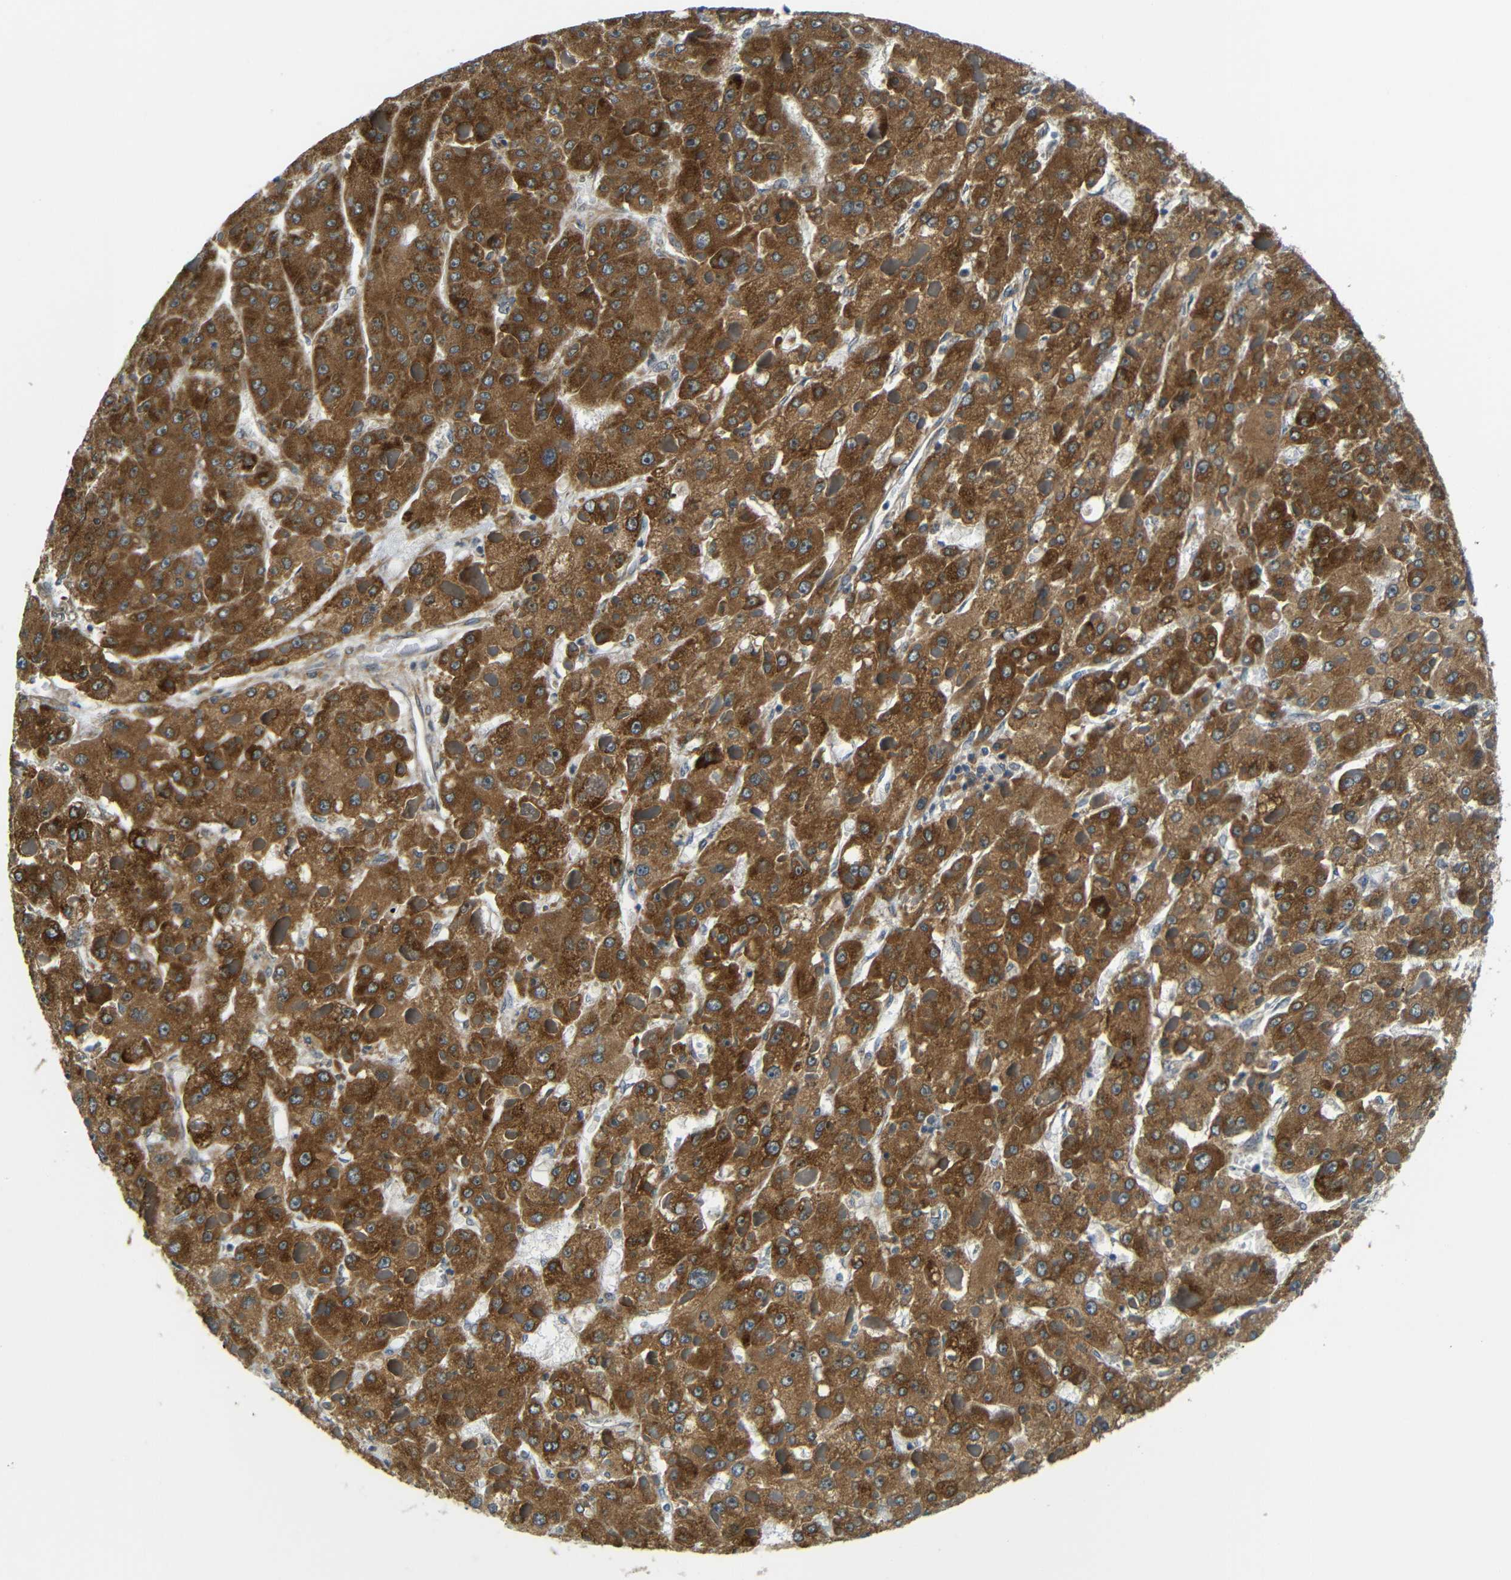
{"staining": {"intensity": "moderate", "quantity": ">75%", "location": "cytoplasmic/membranous"}, "tissue": "liver cancer", "cell_type": "Tumor cells", "image_type": "cancer", "snomed": [{"axis": "morphology", "description": "Carcinoma, Hepatocellular, NOS"}, {"axis": "topography", "description": "Liver"}], "caption": "A brown stain highlights moderate cytoplasmic/membranous staining of a protein in liver cancer tumor cells.", "gene": "VAPB", "patient": {"sex": "female", "age": 73}}